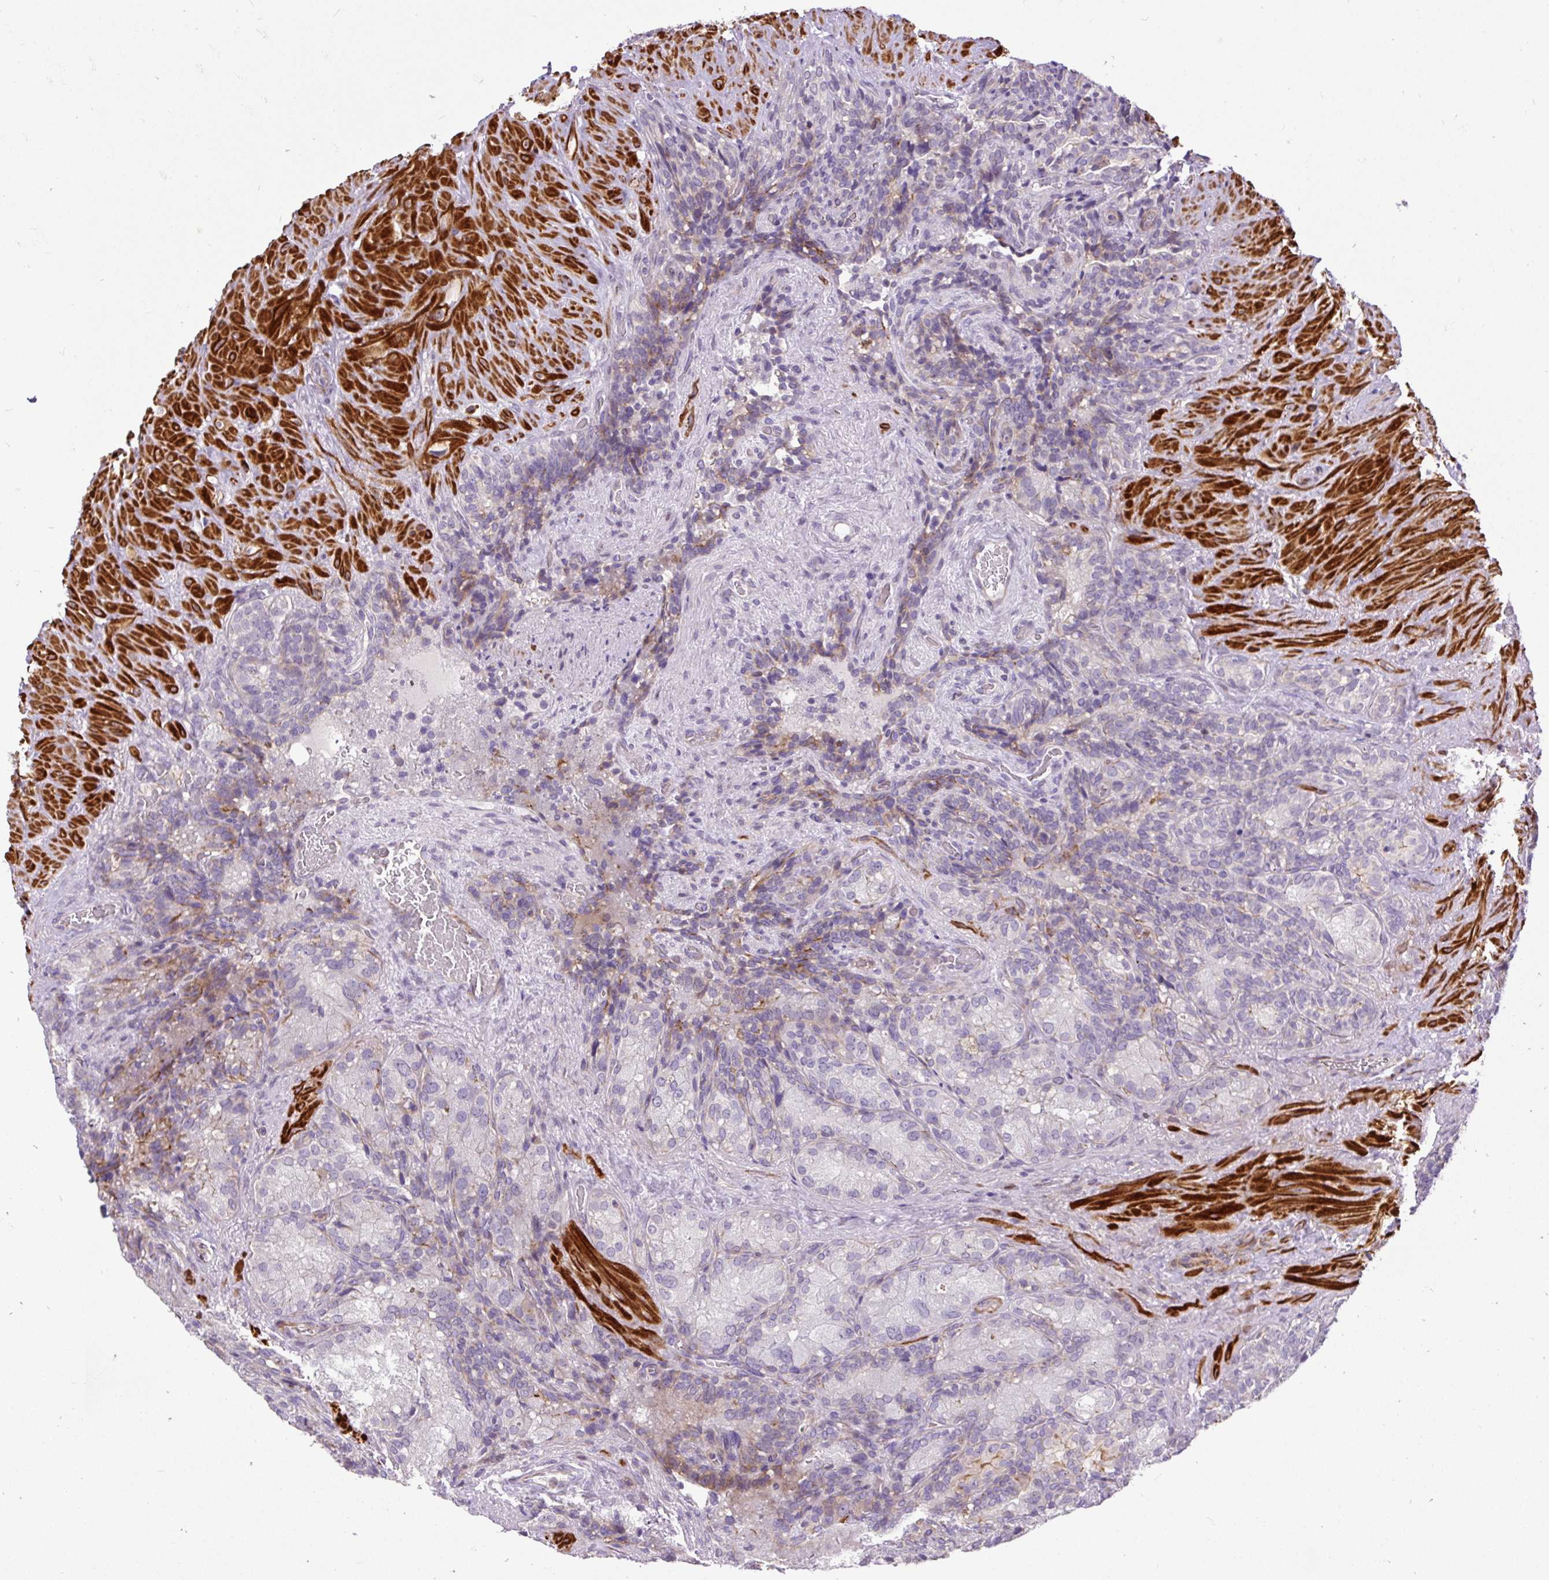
{"staining": {"intensity": "weak", "quantity": "25%-75%", "location": "cytoplasmic/membranous"}, "tissue": "seminal vesicle", "cell_type": "Glandular cells", "image_type": "normal", "snomed": [{"axis": "morphology", "description": "Normal tissue, NOS"}, {"axis": "topography", "description": "Seminal veicle"}], "caption": "Protein staining displays weak cytoplasmic/membranous staining in approximately 25%-75% of glandular cells in normal seminal vesicle.", "gene": "ZNF197", "patient": {"sex": "male", "age": 69}}